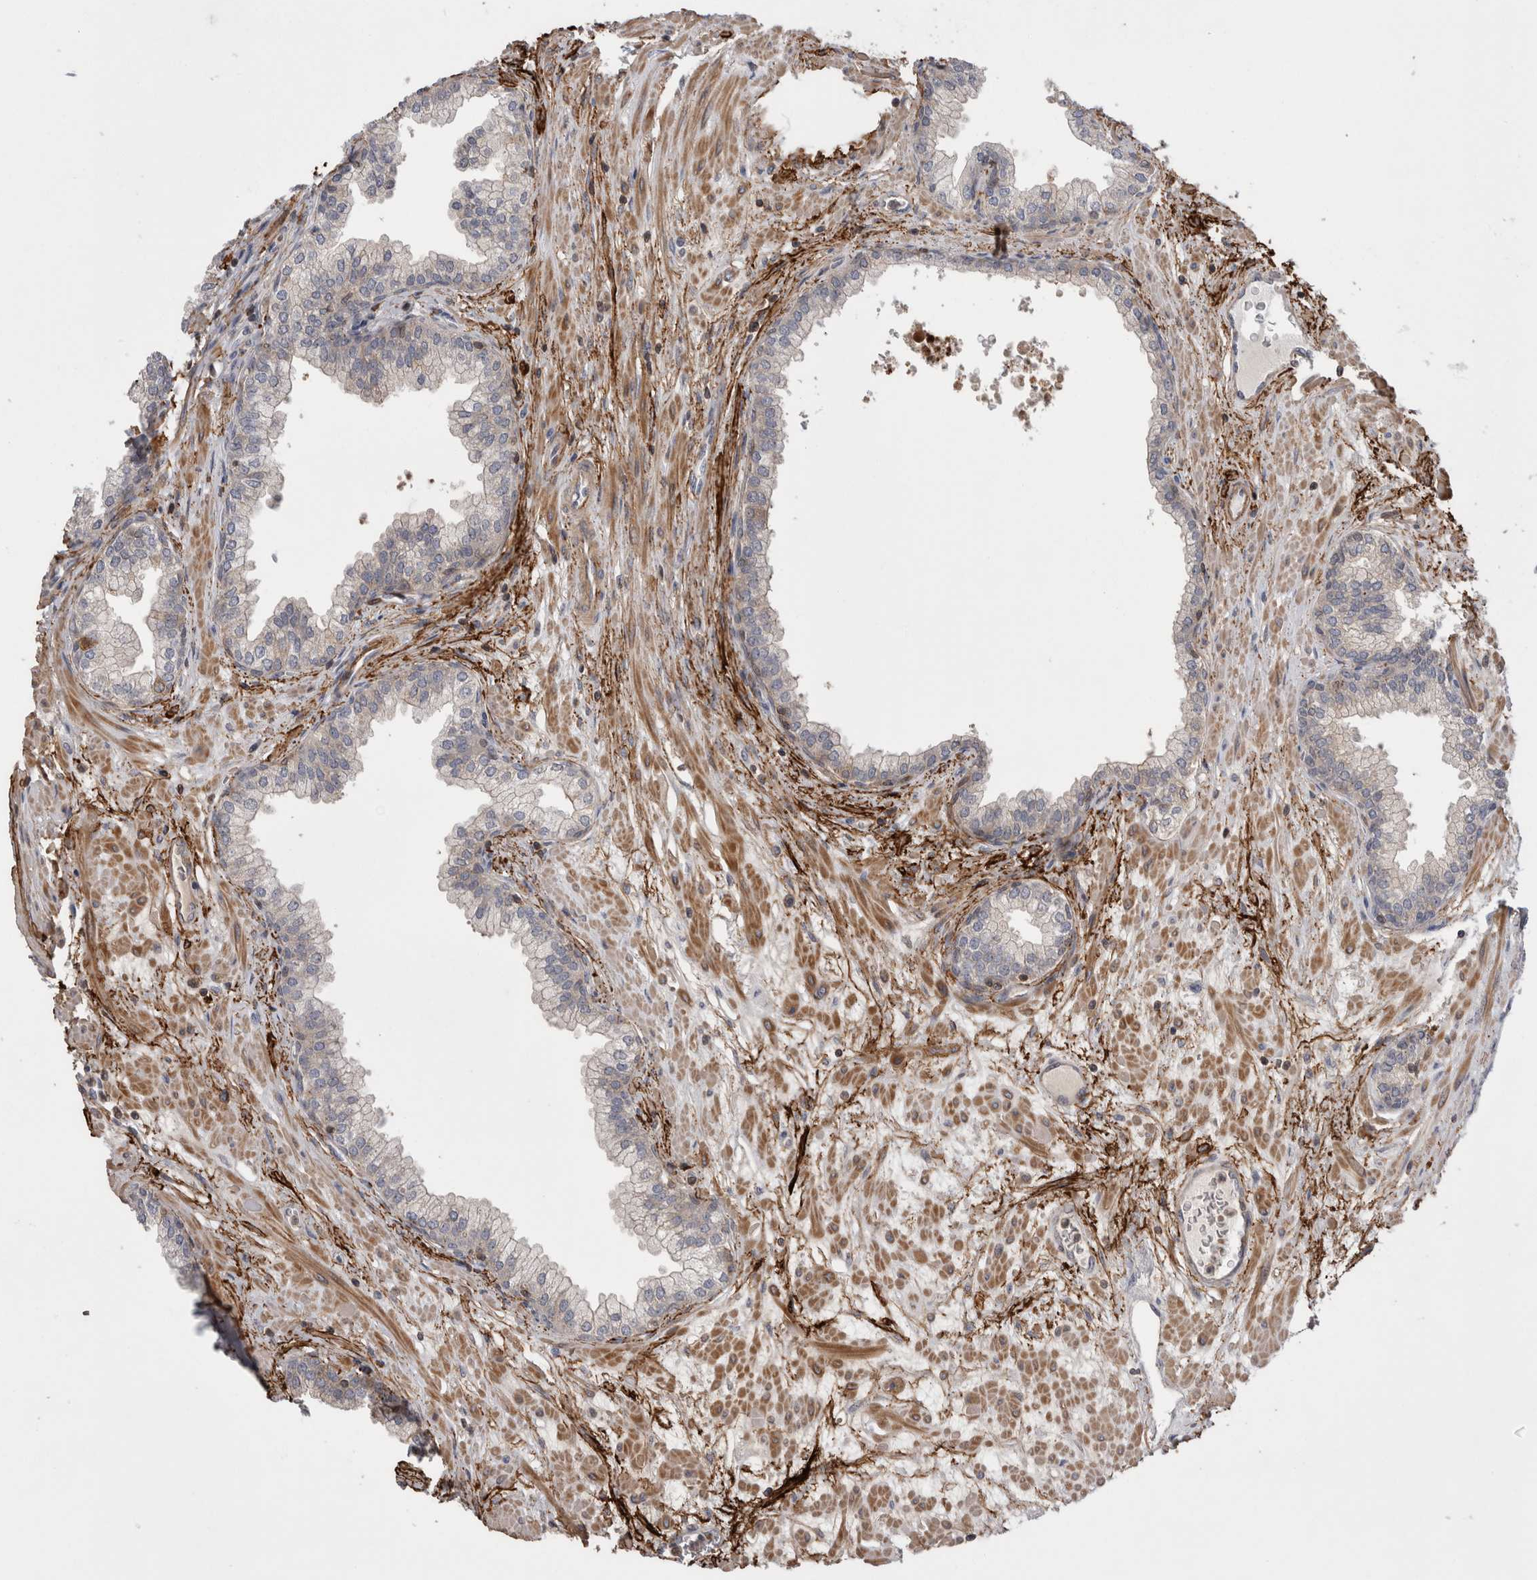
{"staining": {"intensity": "weak", "quantity": "25%-75%", "location": "cytoplasmic/membranous"}, "tissue": "prostate", "cell_type": "Glandular cells", "image_type": "normal", "snomed": [{"axis": "morphology", "description": "Normal tissue, NOS"}, {"axis": "morphology", "description": "Urothelial carcinoma, Low grade"}, {"axis": "topography", "description": "Urinary bladder"}, {"axis": "topography", "description": "Prostate"}], "caption": "The immunohistochemical stain labels weak cytoplasmic/membranous expression in glandular cells of benign prostate.", "gene": "DARS2", "patient": {"sex": "male", "age": 60}}